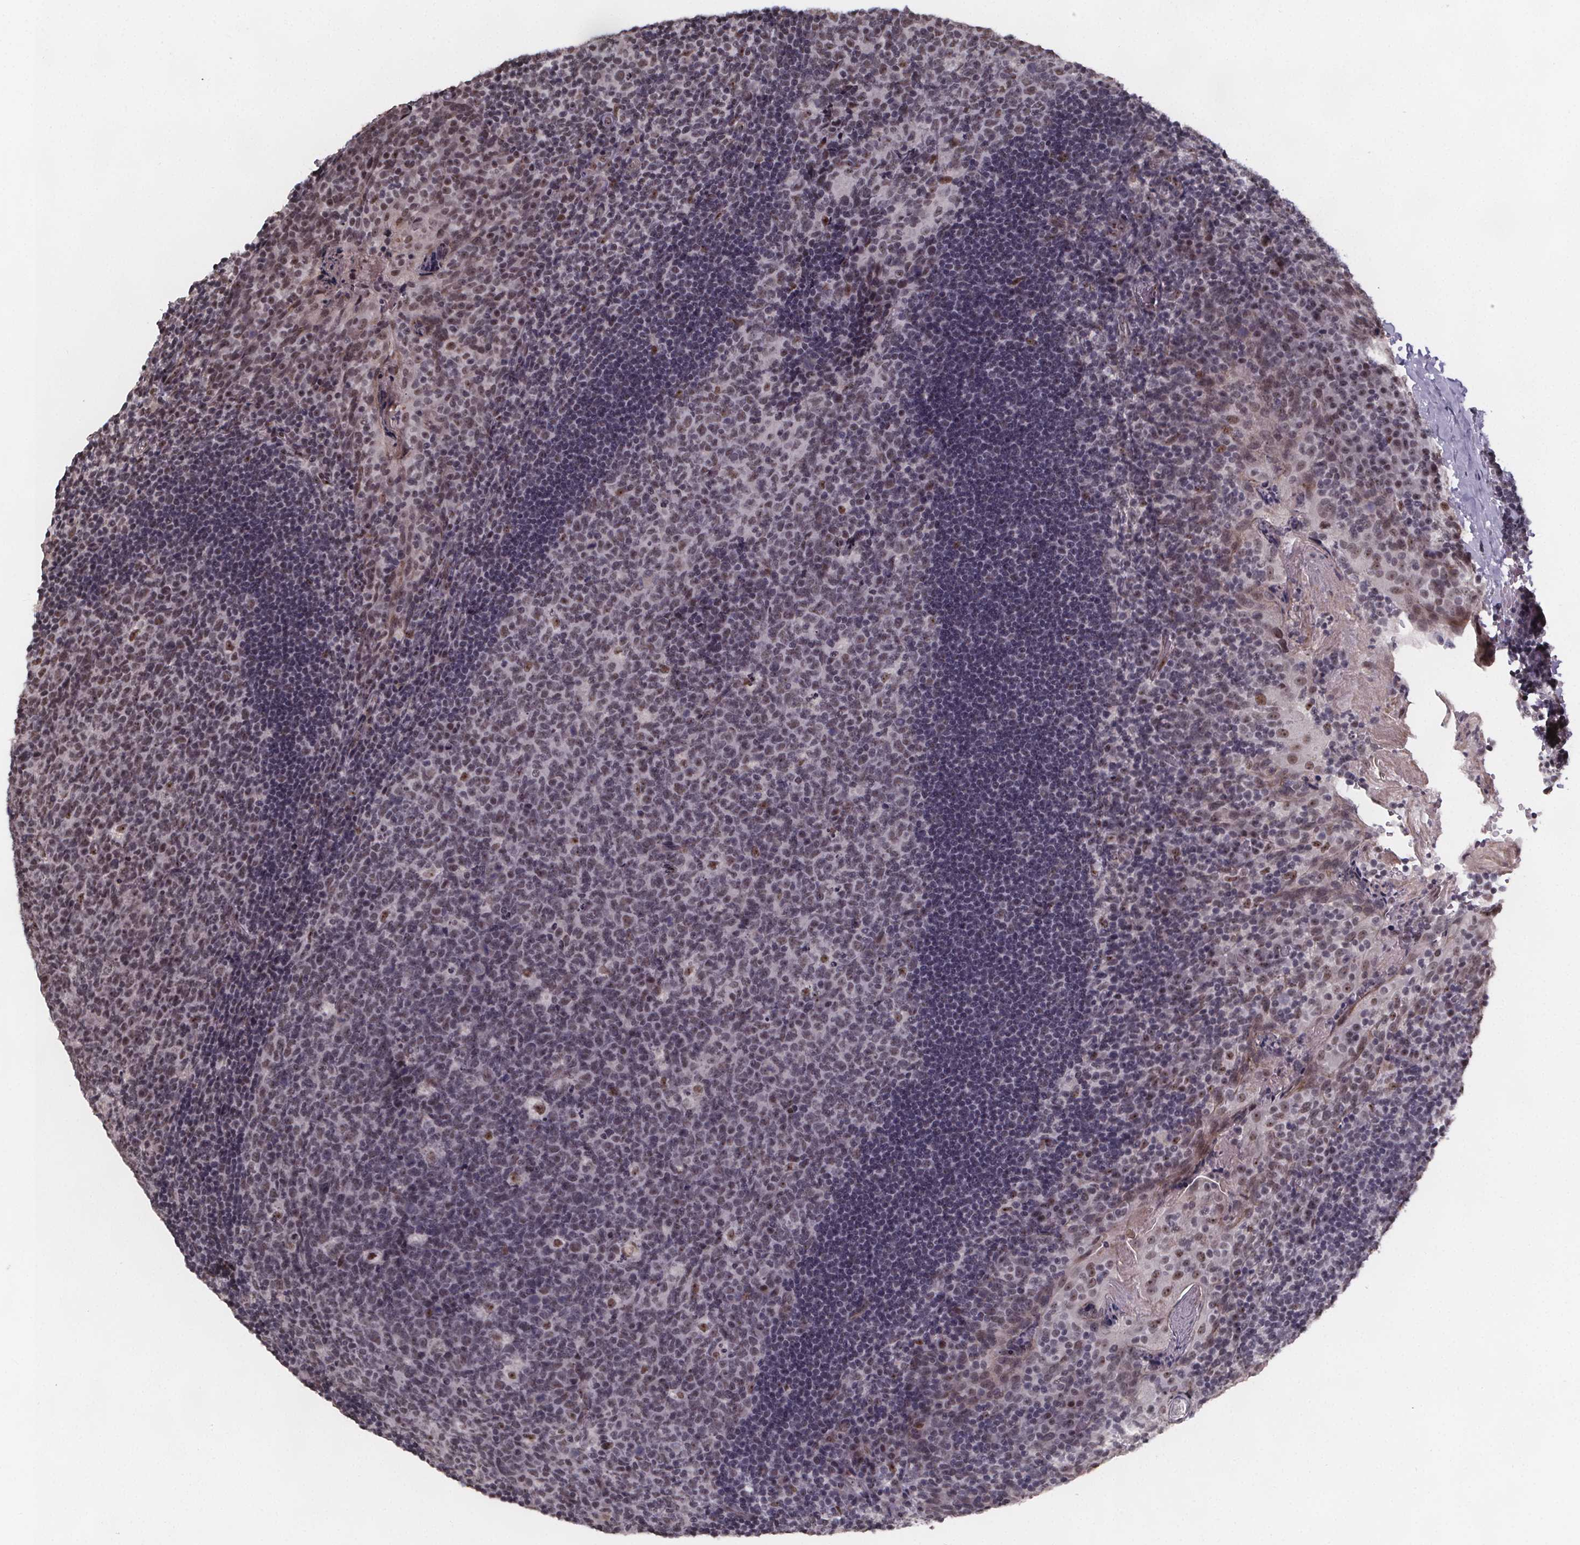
{"staining": {"intensity": "weak", "quantity": "<25%", "location": "nuclear"}, "tissue": "tonsil", "cell_type": "Germinal center cells", "image_type": "normal", "snomed": [{"axis": "morphology", "description": "Normal tissue, NOS"}, {"axis": "topography", "description": "Tonsil"}], "caption": "This is an IHC image of benign tonsil. There is no positivity in germinal center cells.", "gene": "U2SURP", "patient": {"sex": "male", "age": 17}}